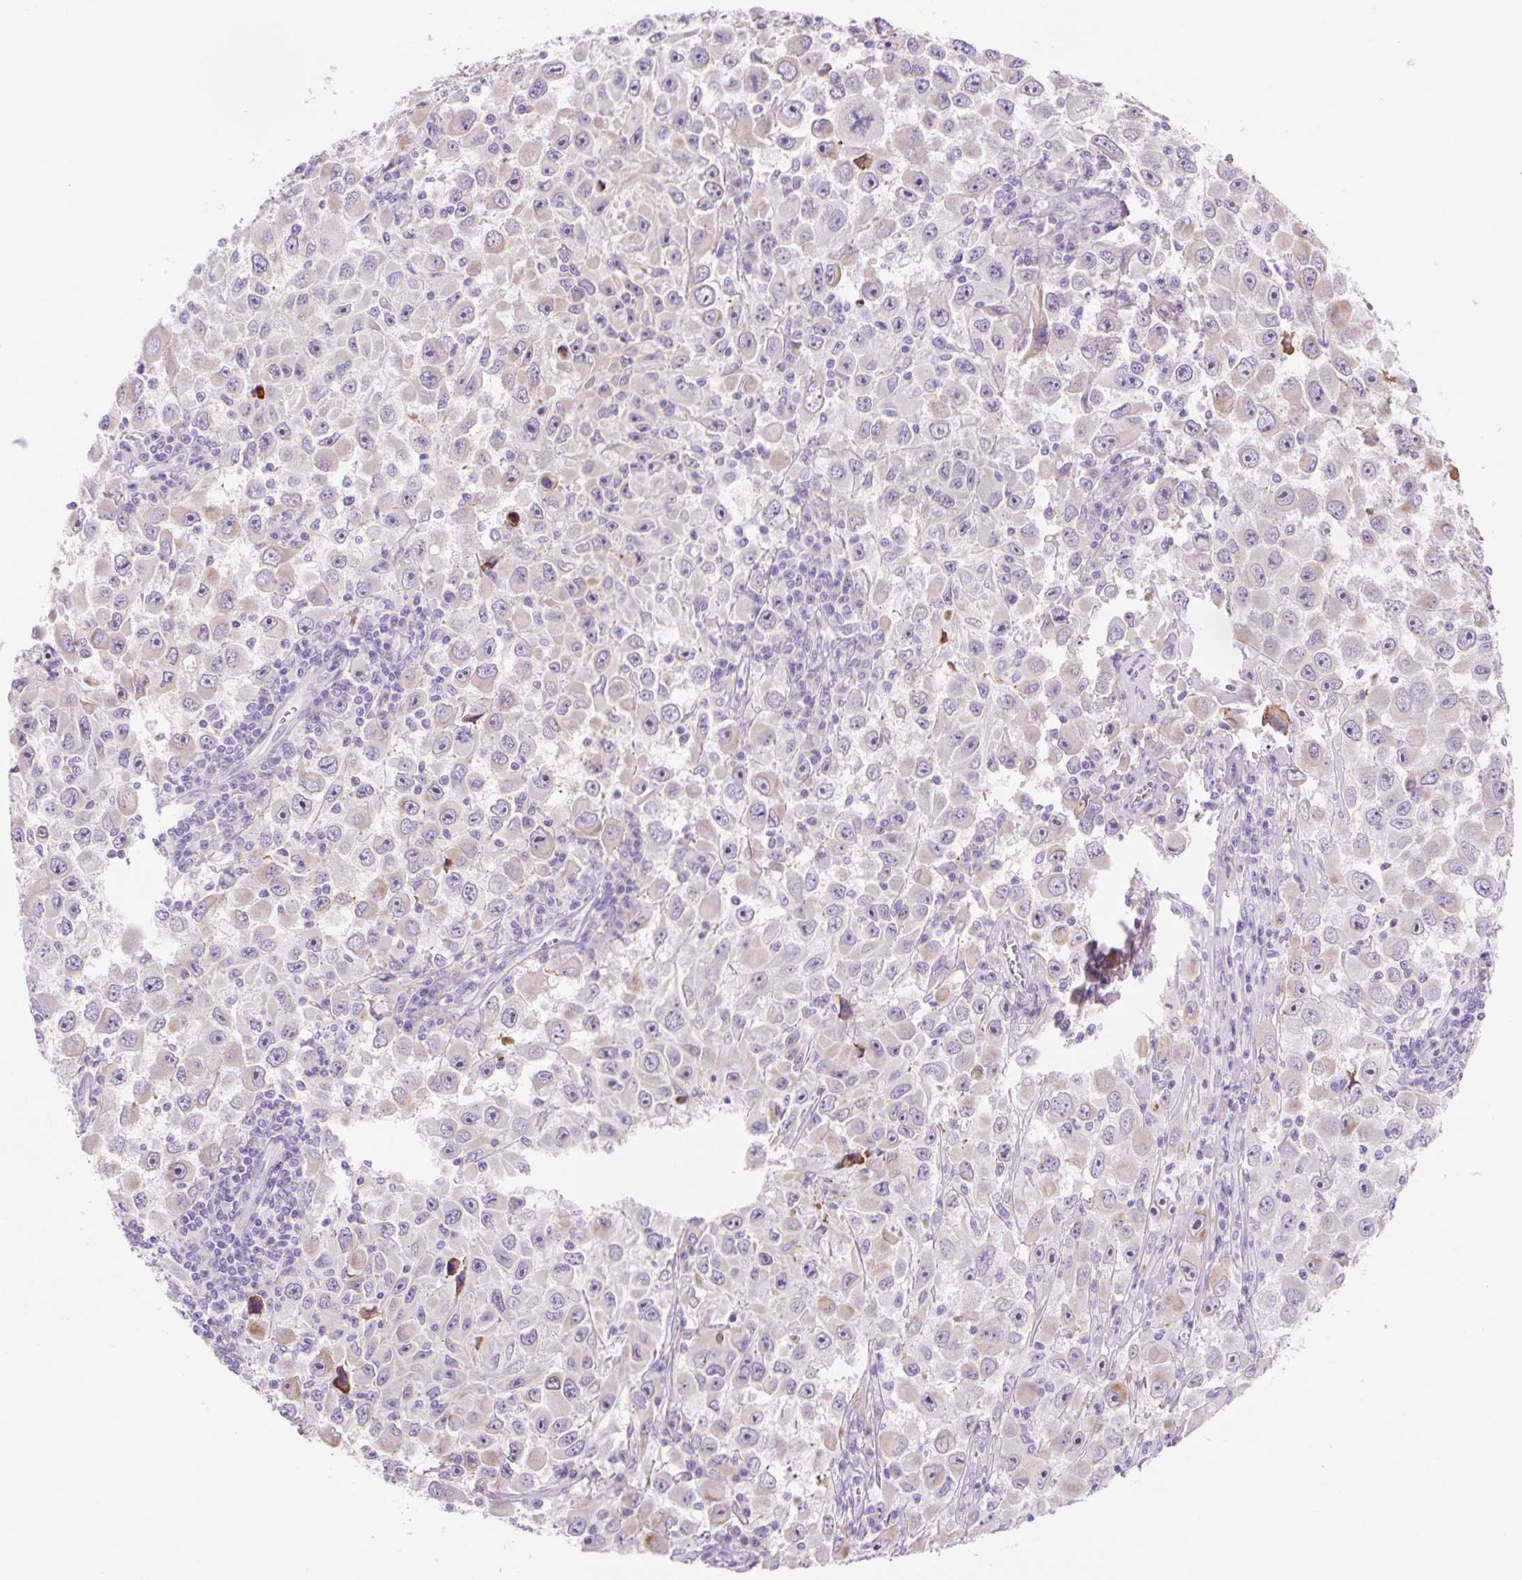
{"staining": {"intensity": "weak", "quantity": "<25%", "location": "cytoplasmic/membranous"}, "tissue": "melanoma", "cell_type": "Tumor cells", "image_type": "cancer", "snomed": [{"axis": "morphology", "description": "Malignant melanoma, Metastatic site"}, {"axis": "topography", "description": "Lymph node"}], "caption": "Melanoma was stained to show a protein in brown. There is no significant staining in tumor cells.", "gene": "ZNF121", "patient": {"sex": "female", "age": 67}}